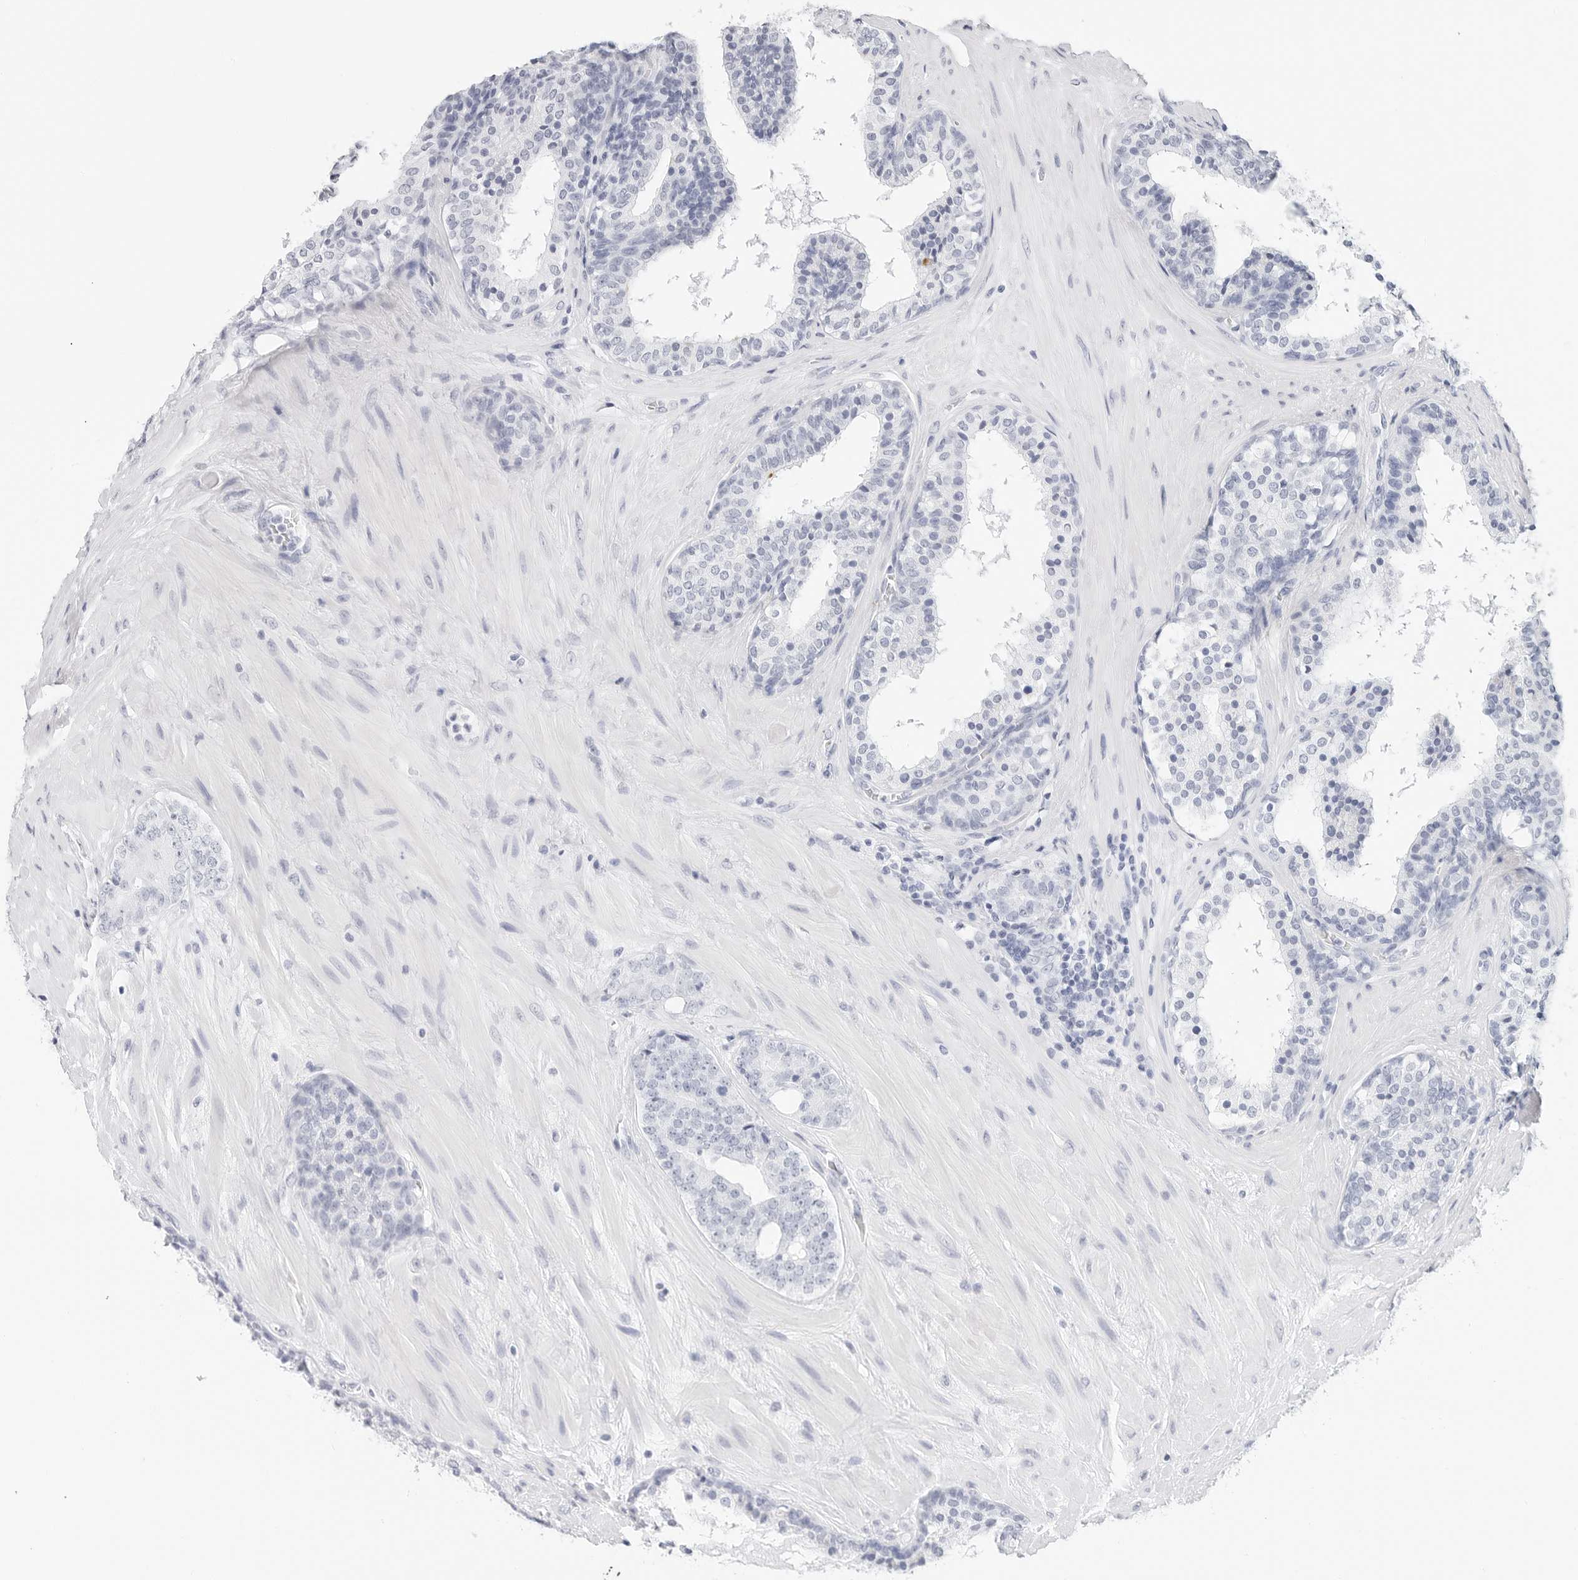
{"staining": {"intensity": "negative", "quantity": "none", "location": "none"}, "tissue": "prostate cancer", "cell_type": "Tumor cells", "image_type": "cancer", "snomed": [{"axis": "morphology", "description": "Adenocarcinoma, High grade"}, {"axis": "topography", "description": "Prostate"}], "caption": "High power microscopy photomicrograph of an IHC histopathology image of prostate adenocarcinoma (high-grade), revealing no significant positivity in tumor cells.", "gene": "TFF2", "patient": {"sex": "male", "age": 56}}